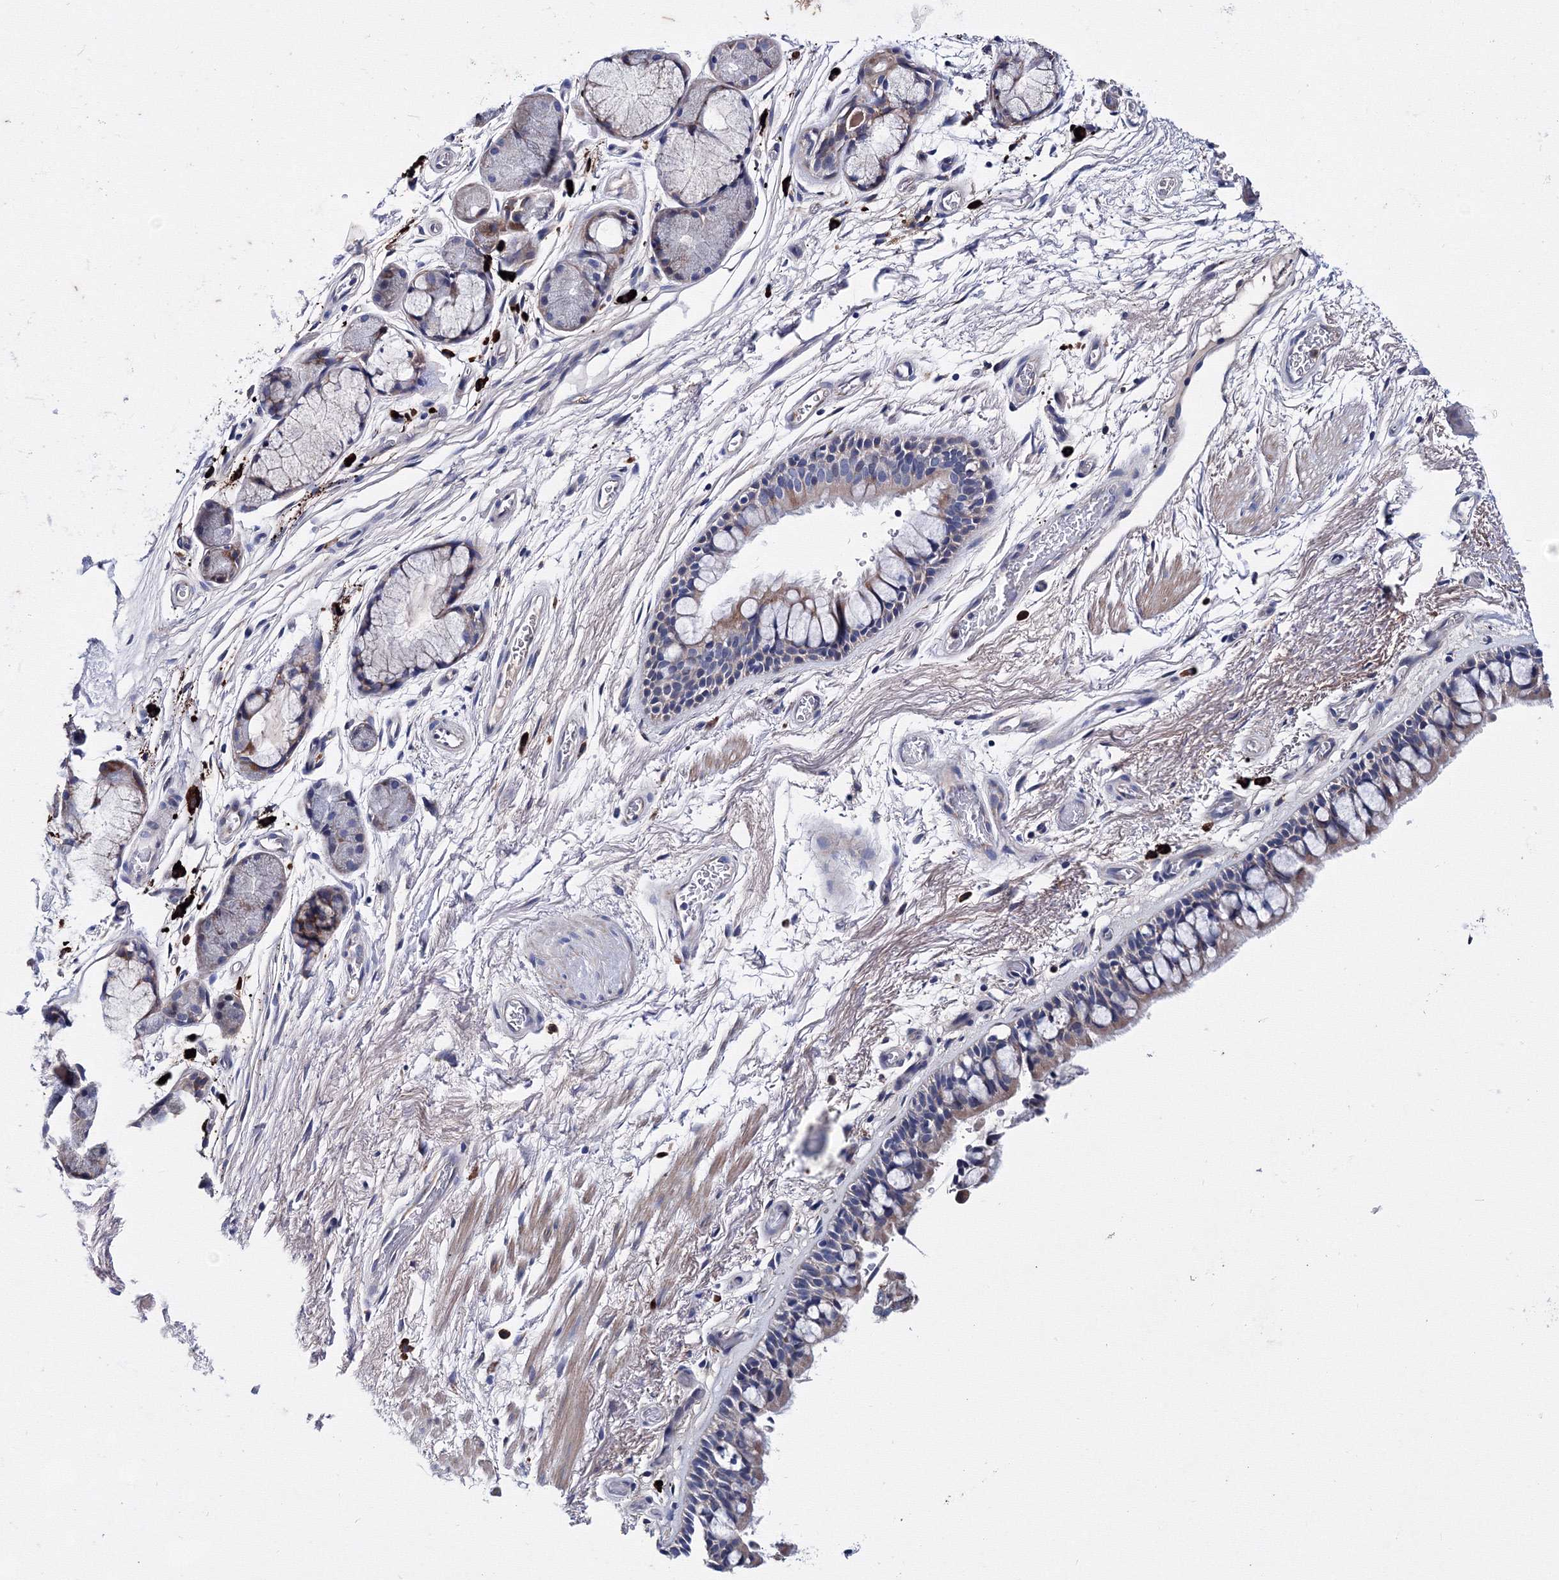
{"staining": {"intensity": "weak", "quantity": "25%-75%", "location": "cytoplasmic/membranous"}, "tissue": "bronchus", "cell_type": "Respiratory epithelial cells", "image_type": "normal", "snomed": [{"axis": "morphology", "description": "Normal tissue, NOS"}, {"axis": "topography", "description": "Bronchus"}], "caption": "Brown immunohistochemical staining in unremarkable human bronchus exhibits weak cytoplasmic/membranous expression in about 25%-75% of respiratory epithelial cells.", "gene": "TRPM2", "patient": {"sex": "male", "age": 65}}